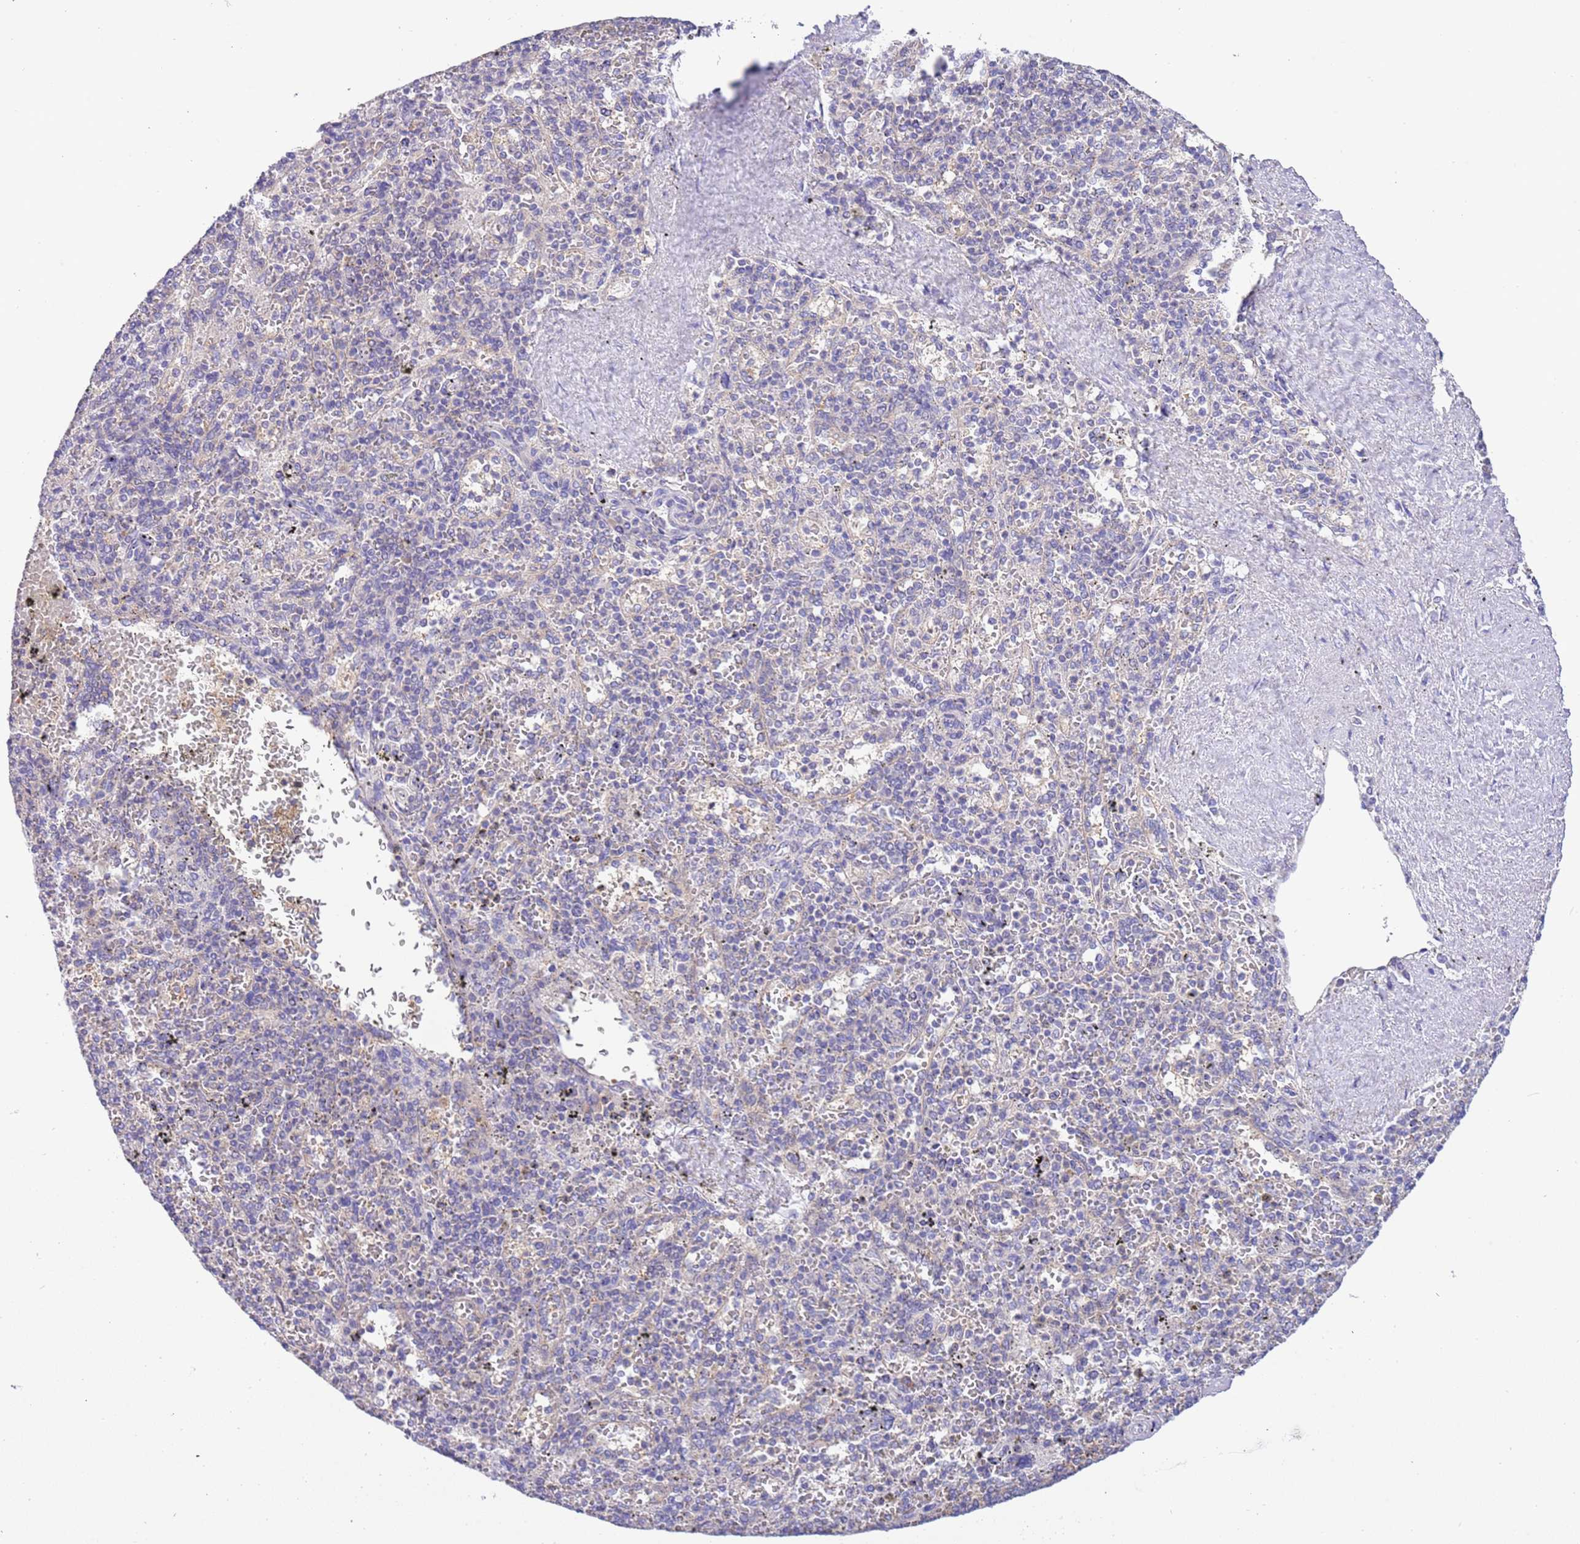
{"staining": {"intensity": "negative", "quantity": "none", "location": "none"}, "tissue": "spleen", "cell_type": "Cells in red pulp", "image_type": "normal", "snomed": [{"axis": "morphology", "description": "Normal tissue, NOS"}, {"axis": "topography", "description": "Spleen"}], "caption": "This is a micrograph of IHC staining of benign spleen, which shows no expression in cells in red pulp.", "gene": "STIP1", "patient": {"sex": "male", "age": 82}}